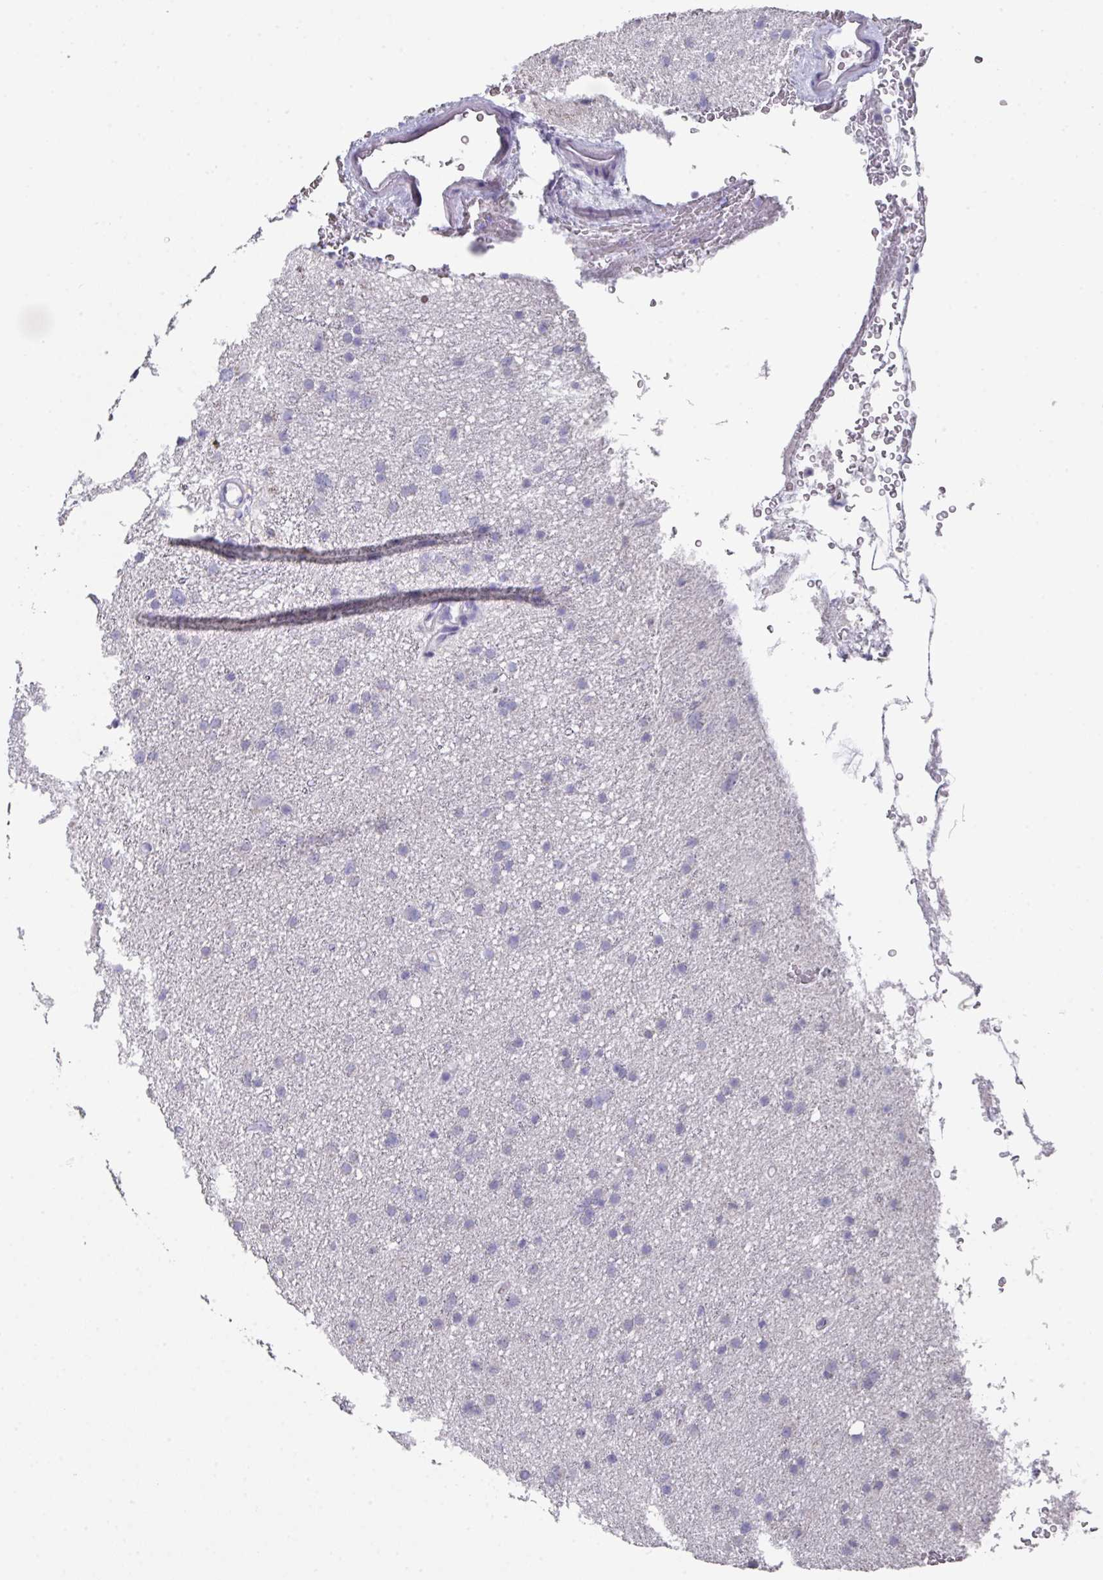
{"staining": {"intensity": "negative", "quantity": "none", "location": "none"}, "tissue": "glioma", "cell_type": "Tumor cells", "image_type": "cancer", "snomed": [{"axis": "morphology", "description": "Glioma, malignant, Low grade"}, {"axis": "topography", "description": "Cerebral cortex"}], "caption": "Tumor cells are negative for protein expression in human glioma.", "gene": "DAZL", "patient": {"sex": "female", "age": 39}}